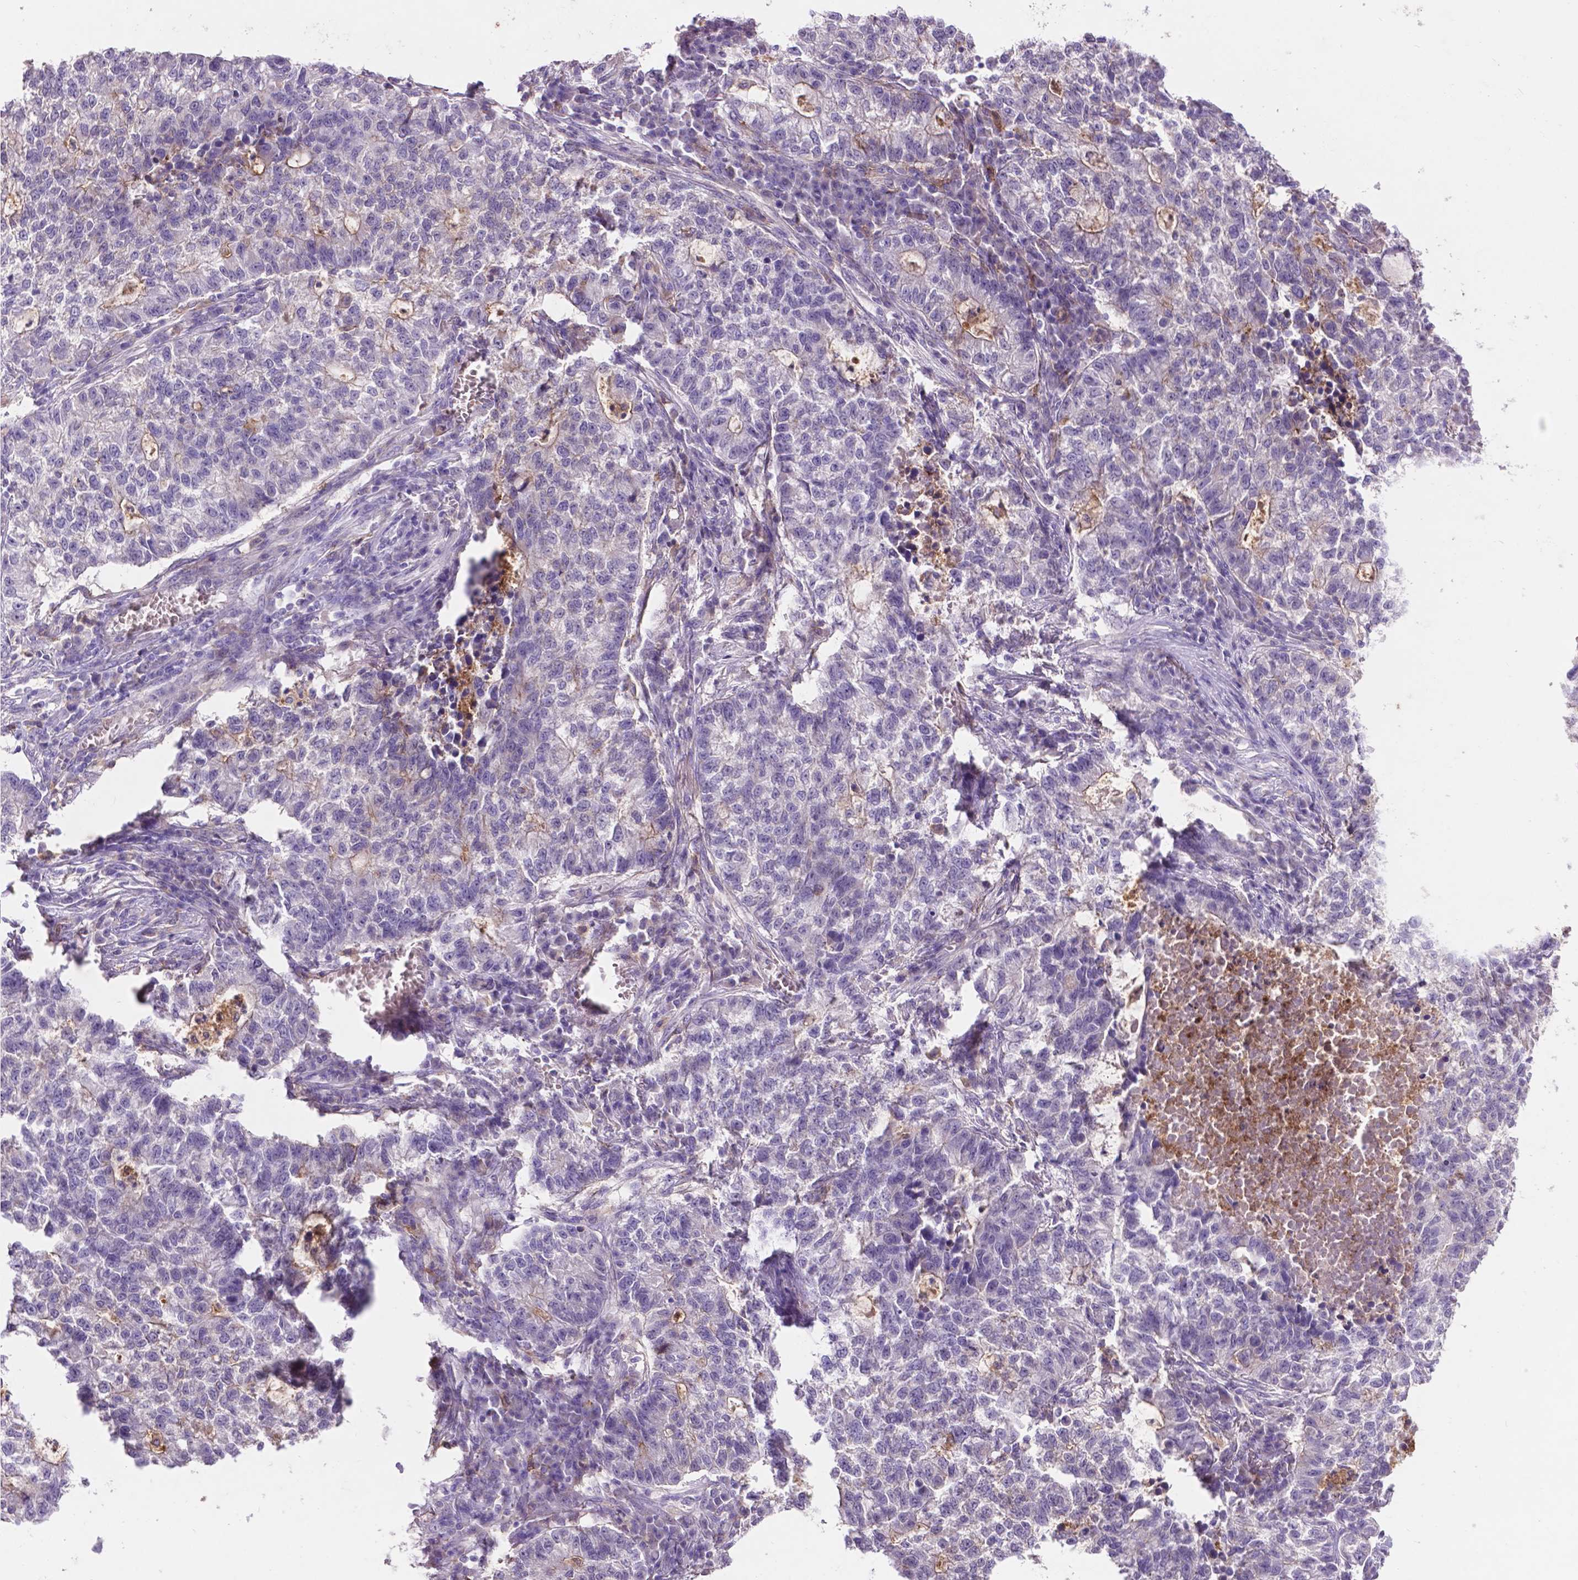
{"staining": {"intensity": "negative", "quantity": "none", "location": "none"}, "tissue": "lung cancer", "cell_type": "Tumor cells", "image_type": "cancer", "snomed": [{"axis": "morphology", "description": "Adenocarcinoma, NOS"}, {"axis": "topography", "description": "Lung"}], "caption": "Tumor cells show no significant protein positivity in adenocarcinoma (lung).", "gene": "PLSCR1", "patient": {"sex": "male", "age": 57}}